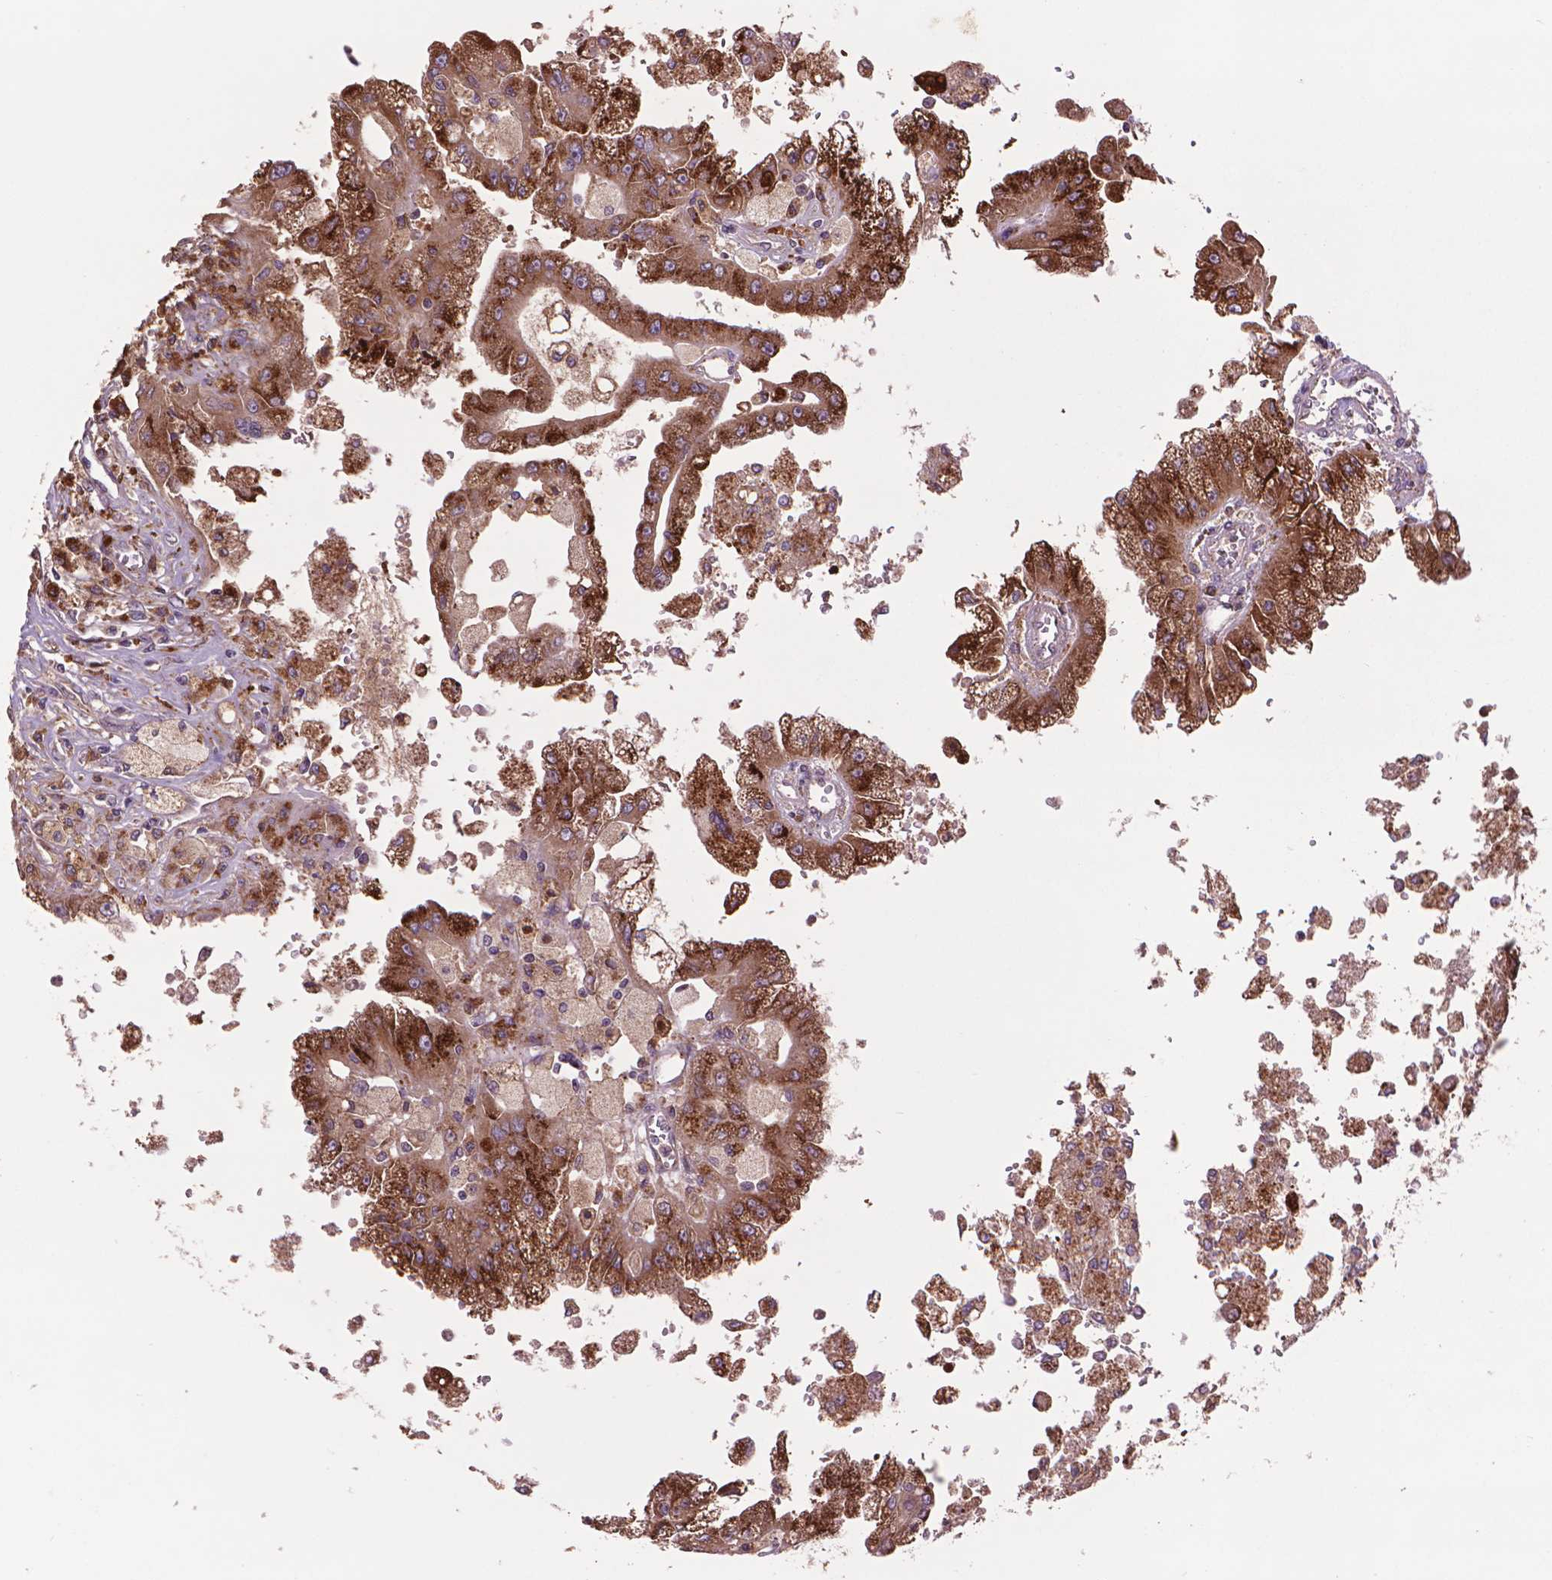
{"staining": {"intensity": "strong", "quantity": ">75%", "location": "cytoplasmic/membranous"}, "tissue": "renal cancer", "cell_type": "Tumor cells", "image_type": "cancer", "snomed": [{"axis": "morphology", "description": "Adenocarcinoma, NOS"}, {"axis": "topography", "description": "Kidney"}], "caption": "Strong cytoplasmic/membranous protein staining is appreciated in approximately >75% of tumor cells in adenocarcinoma (renal). The staining was performed using DAB (3,3'-diaminobenzidine), with brown indicating positive protein expression. Nuclei are stained blue with hematoxylin.", "gene": "GLB1", "patient": {"sex": "male", "age": 58}}